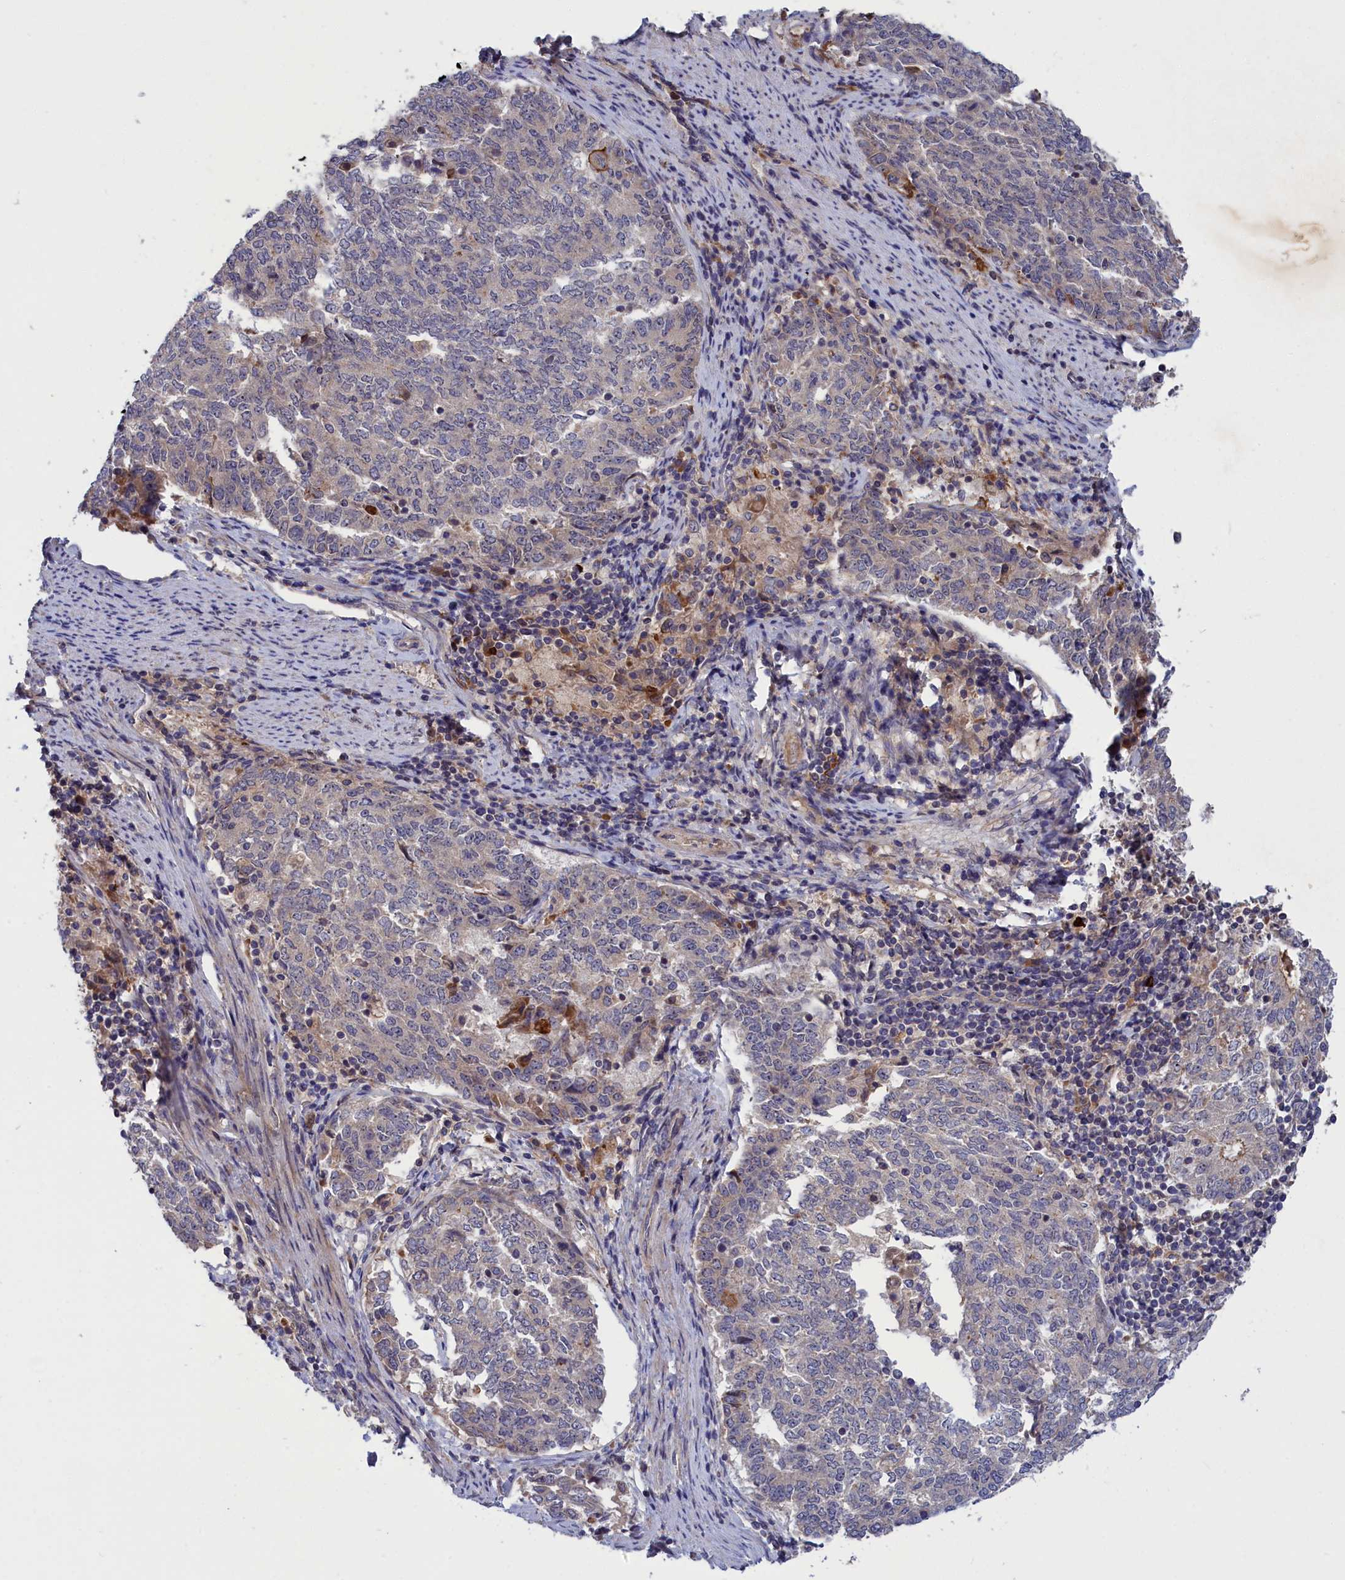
{"staining": {"intensity": "weak", "quantity": "25%-75%", "location": "cytoplasmic/membranous"}, "tissue": "endometrial cancer", "cell_type": "Tumor cells", "image_type": "cancer", "snomed": [{"axis": "morphology", "description": "Adenocarcinoma, NOS"}, {"axis": "topography", "description": "Endometrium"}], "caption": "Brown immunohistochemical staining in human endometrial adenocarcinoma reveals weak cytoplasmic/membranous expression in about 25%-75% of tumor cells. The staining is performed using DAB brown chromogen to label protein expression. The nuclei are counter-stained blue using hematoxylin.", "gene": "CRACD", "patient": {"sex": "female", "age": 80}}